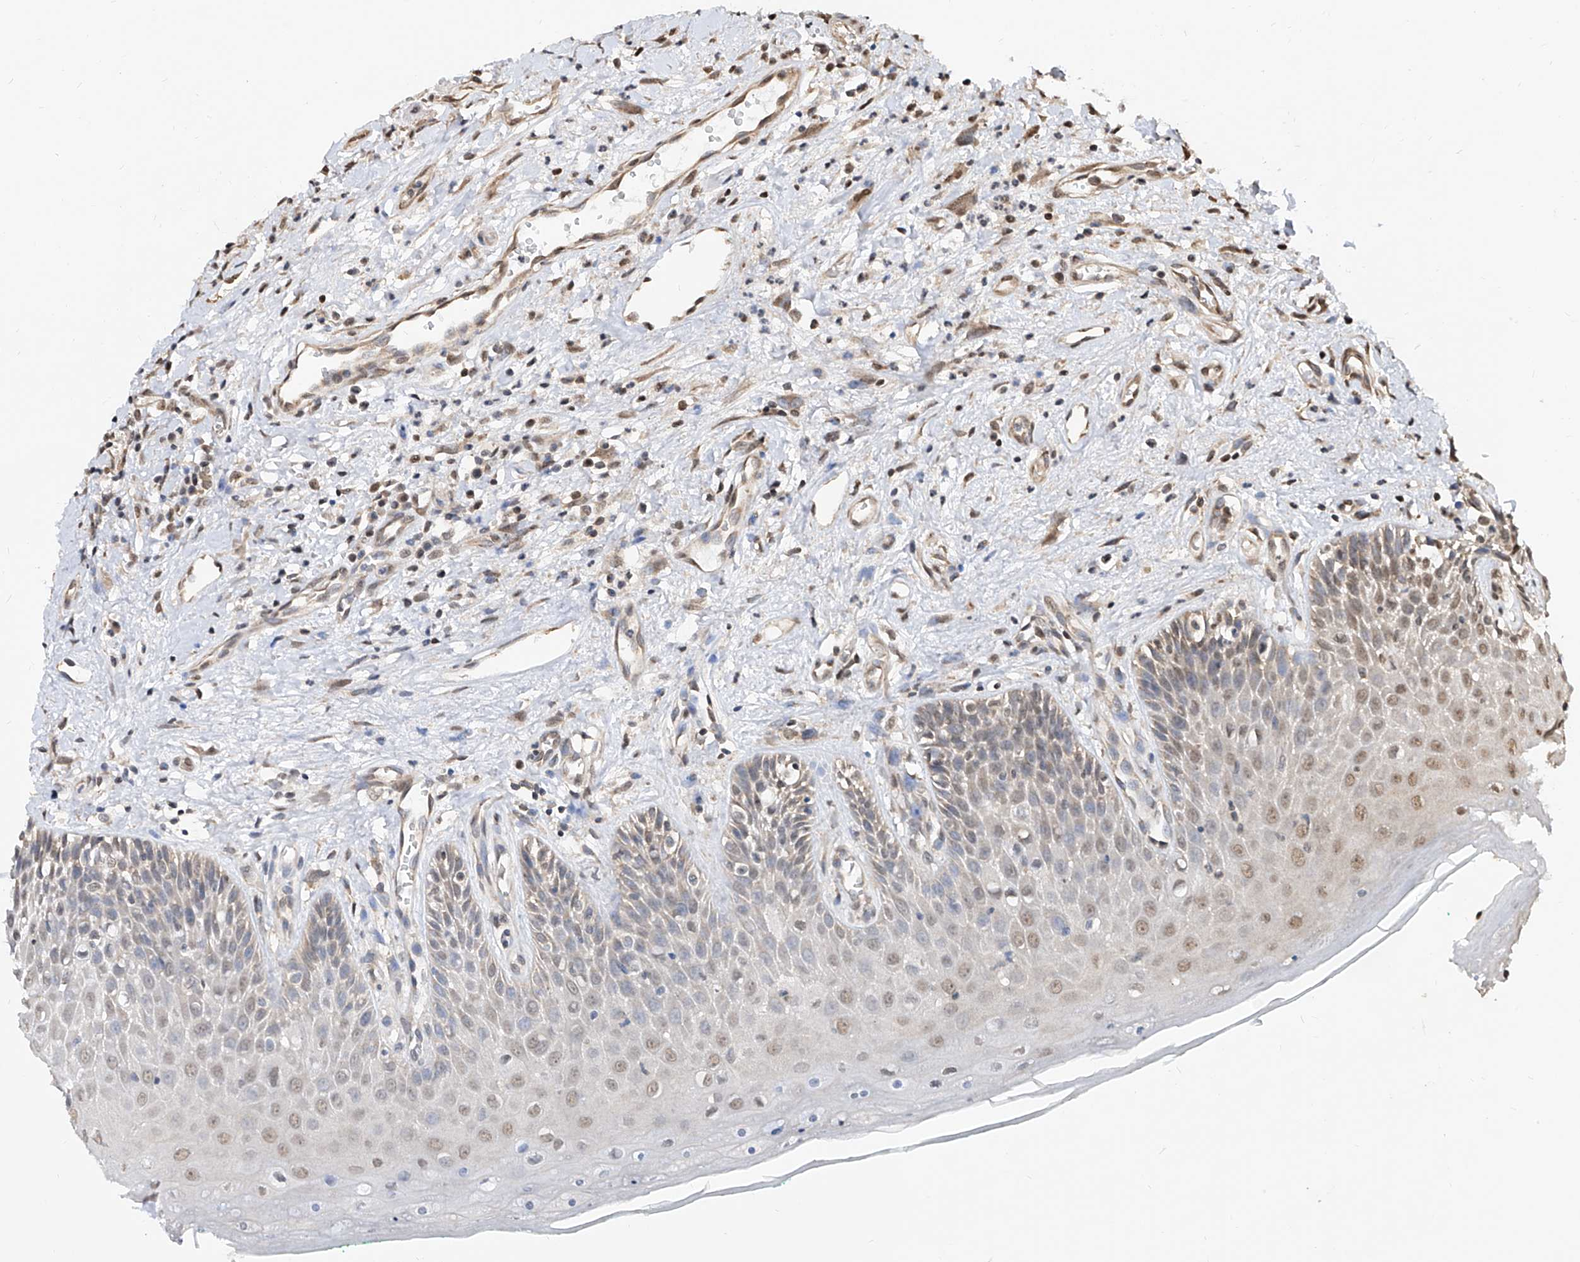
{"staining": {"intensity": "weak", "quantity": "25%-75%", "location": "nuclear"}, "tissue": "oral mucosa", "cell_type": "Squamous epithelial cells", "image_type": "normal", "snomed": [{"axis": "morphology", "description": "Normal tissue, NOS"}, {"axis": "topography", "description": "Oral tissue"}], "caption": "This is a micrograph of immunohistochemistry (IHC) staining of normal oral mucosa, which shows weak staining in the nuclear of squamous epithelial cells.", "gene": "C8orf82", "patient": {"sex": "female", "age": 70}}